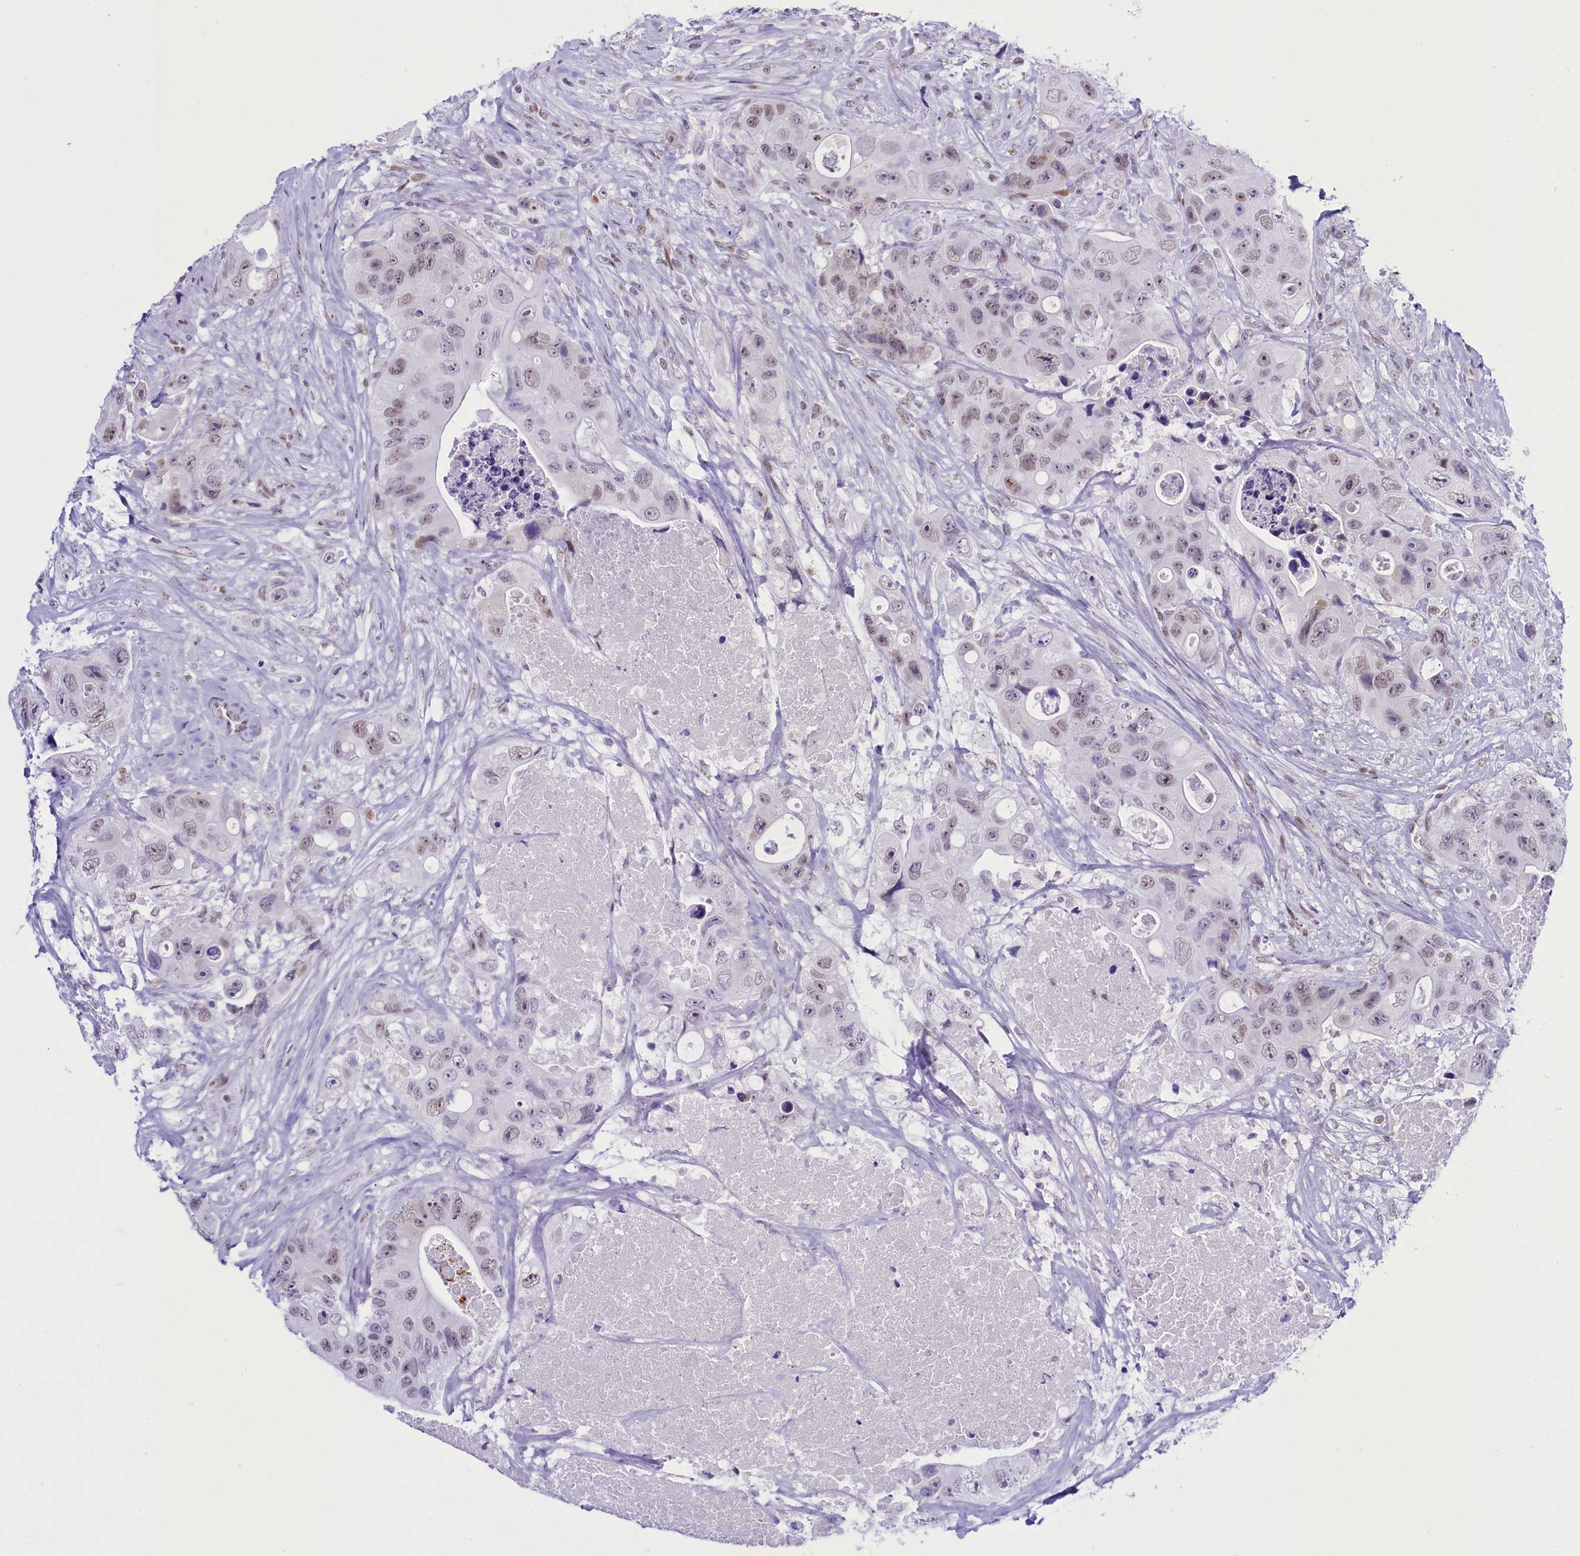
{"staining": {"intensity": "weak", "quantity": "<25%", "location": "nuclear"}, "tissue": "colorectal cancer", "cell_type": "Tumor cells", "image_type": "cancer", "snomed": [{"axis": "morphology", "description": "Adenocarcinoma, NOS"}, {"axis": "topography", "description": "Colon"}], "caption": "Immunohistochemical staining of colorectal adenocarcinoma displays no significant expression in tumor cells. The staining was performed using DAB to visualize the protein expression in brown, while the nuclei were stained in blue with hematoxylin (Magnification: 20x).", "gene": "RPS6KB1", "patient": {"sex": "female", "age": 46}}